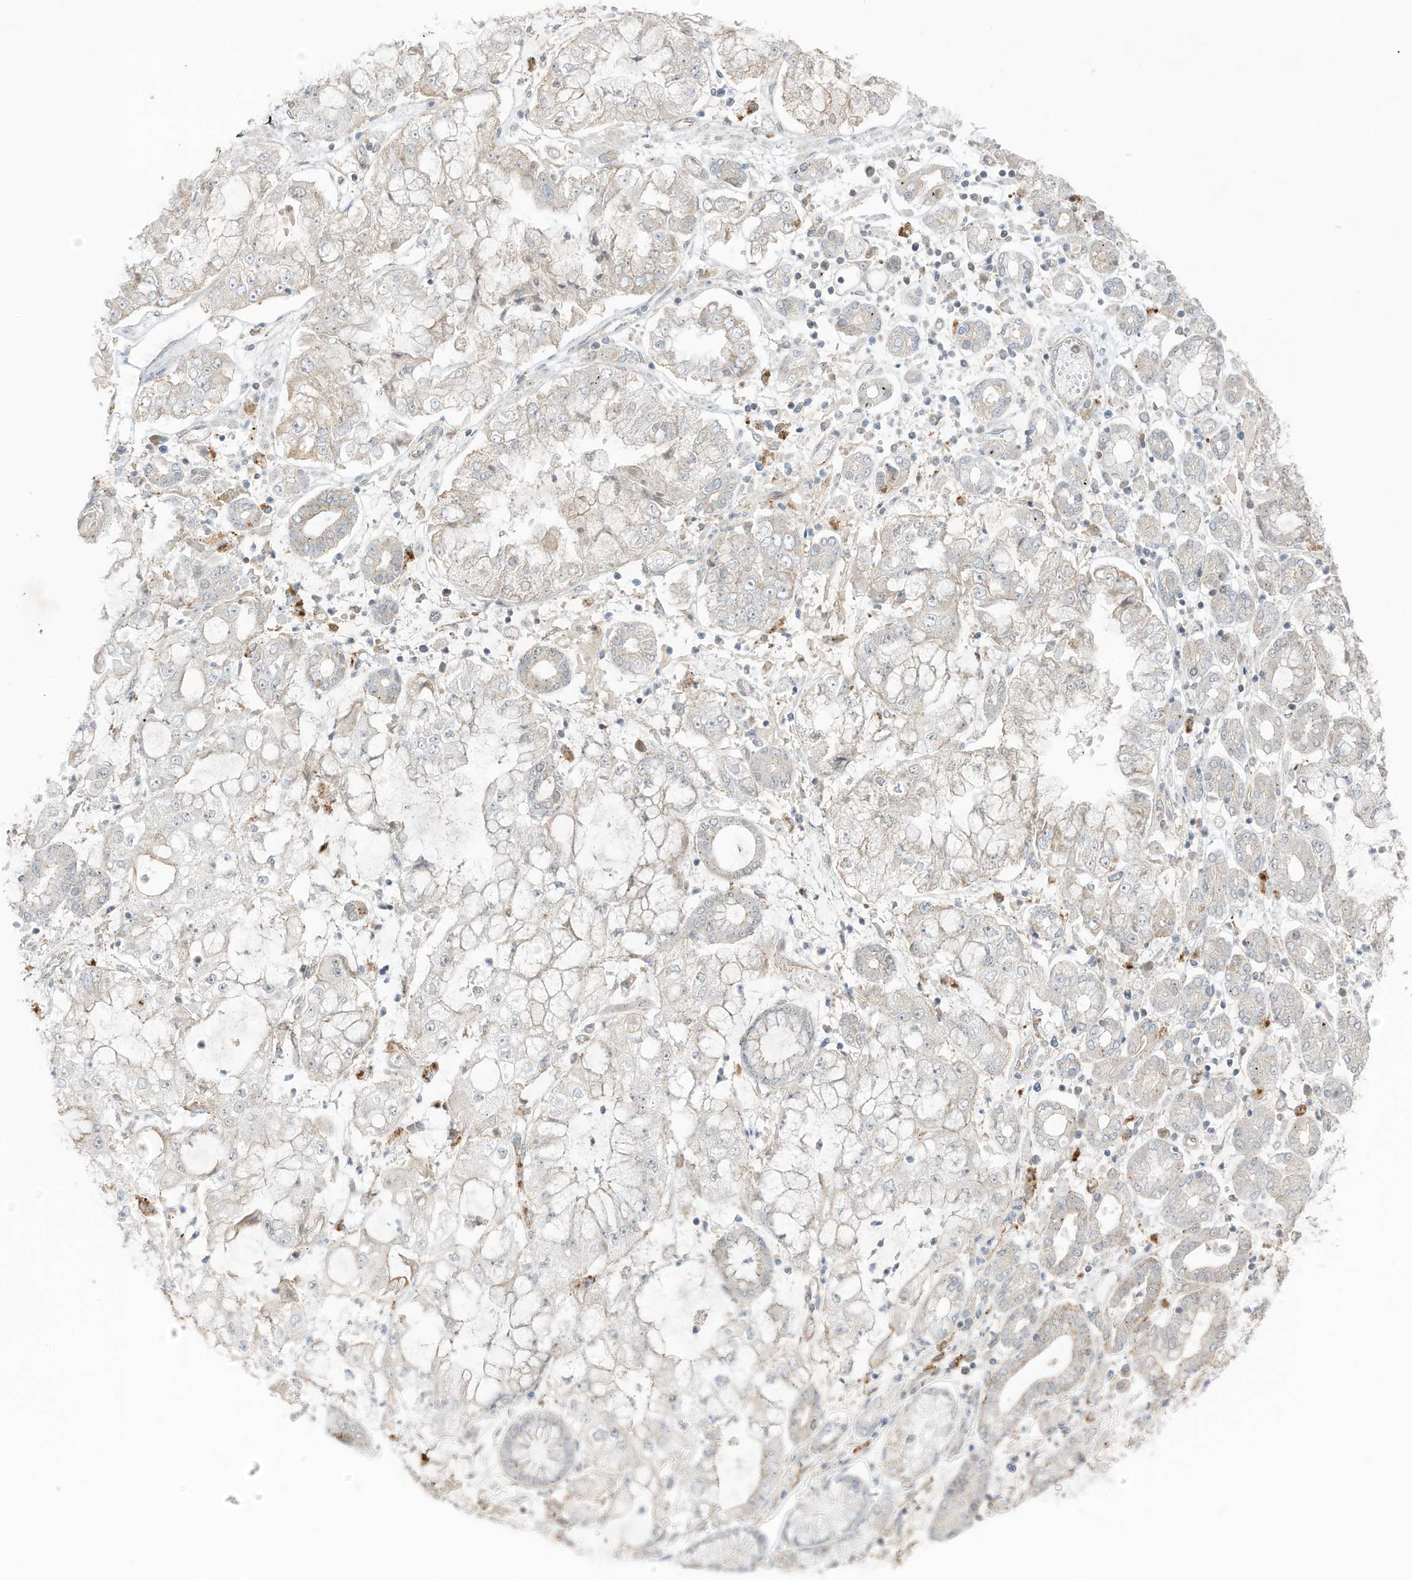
{"staining": {"intensity": "weak", "quantity": "<25%", "location": "cytoplasmic/membranous"}, "tissue": "stomach cancer", "cell_type": "Tumor cells", "image_type": "cancer", "snomed": [{"axis": "morphology", "description": "Adenocarcinoma, NOS"}, {"axis": "topography", "description": "Stomach"}], "caption": "This is an IHC photomicrograph of human stomach cancer. There is no staining in tumor cells.", "gene": "N4BP3", "patient": {"sex": "male", "age": 76}}